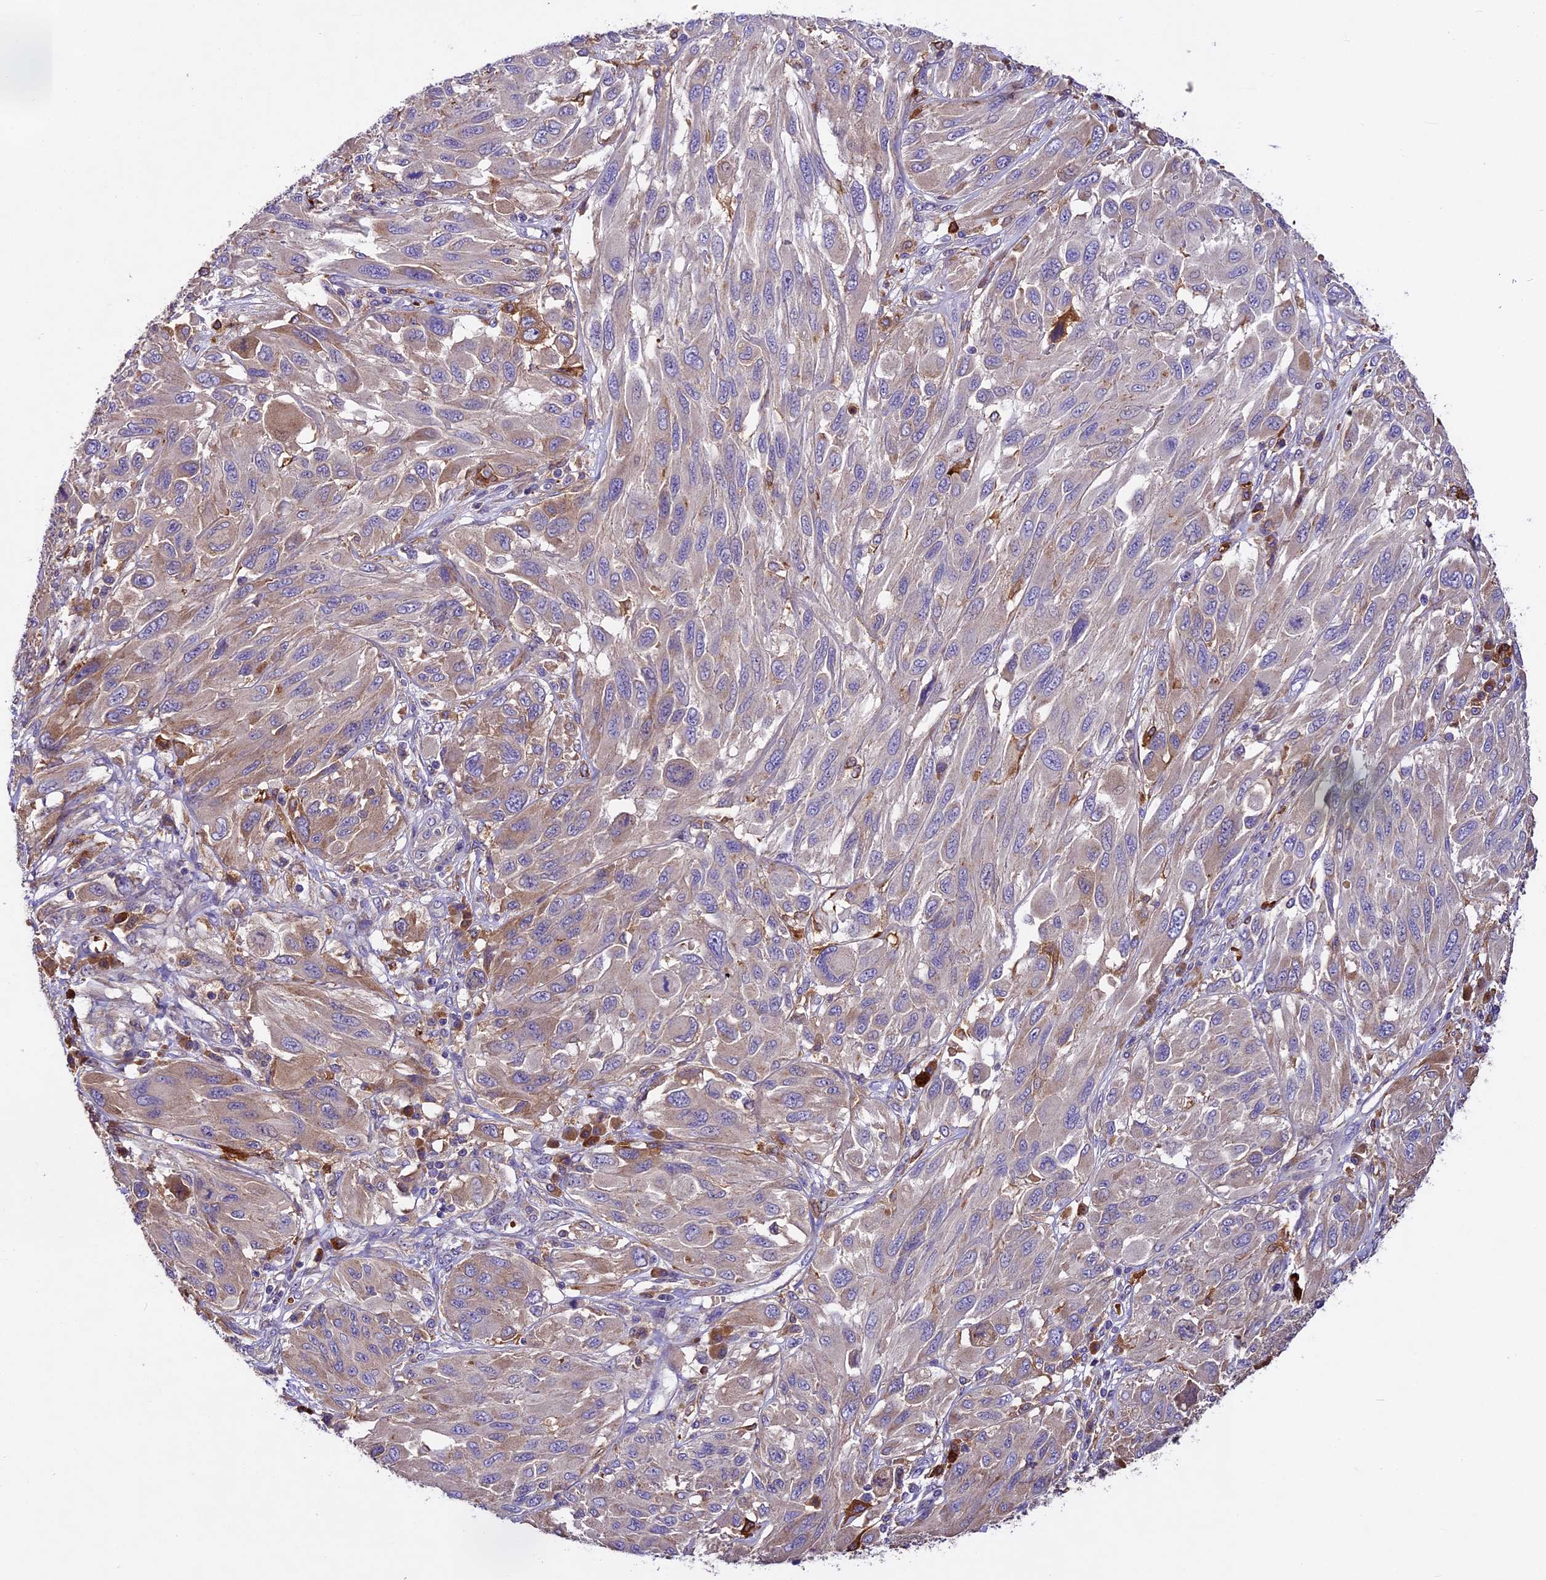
{"staining": {"intensity": "weak", "quantity": "<25%", "location": "cytoplasmic/membranous"}, "tissue": "melanoma", "cell_type": "Tumor cells", "image_type": "cancer", "snomed": [{"axis": "morphology", "description": "Malignant melanoma, NOS"}, {"axis": "topography", "description": "Skin"}], "caption": "Immunohistochemistry (IHC) image of human melanoma stained for a protein (brown), which shows no expression in tumor cells.", "gene": "CILP2", "patient": {"sex": "female", "age": 91}}